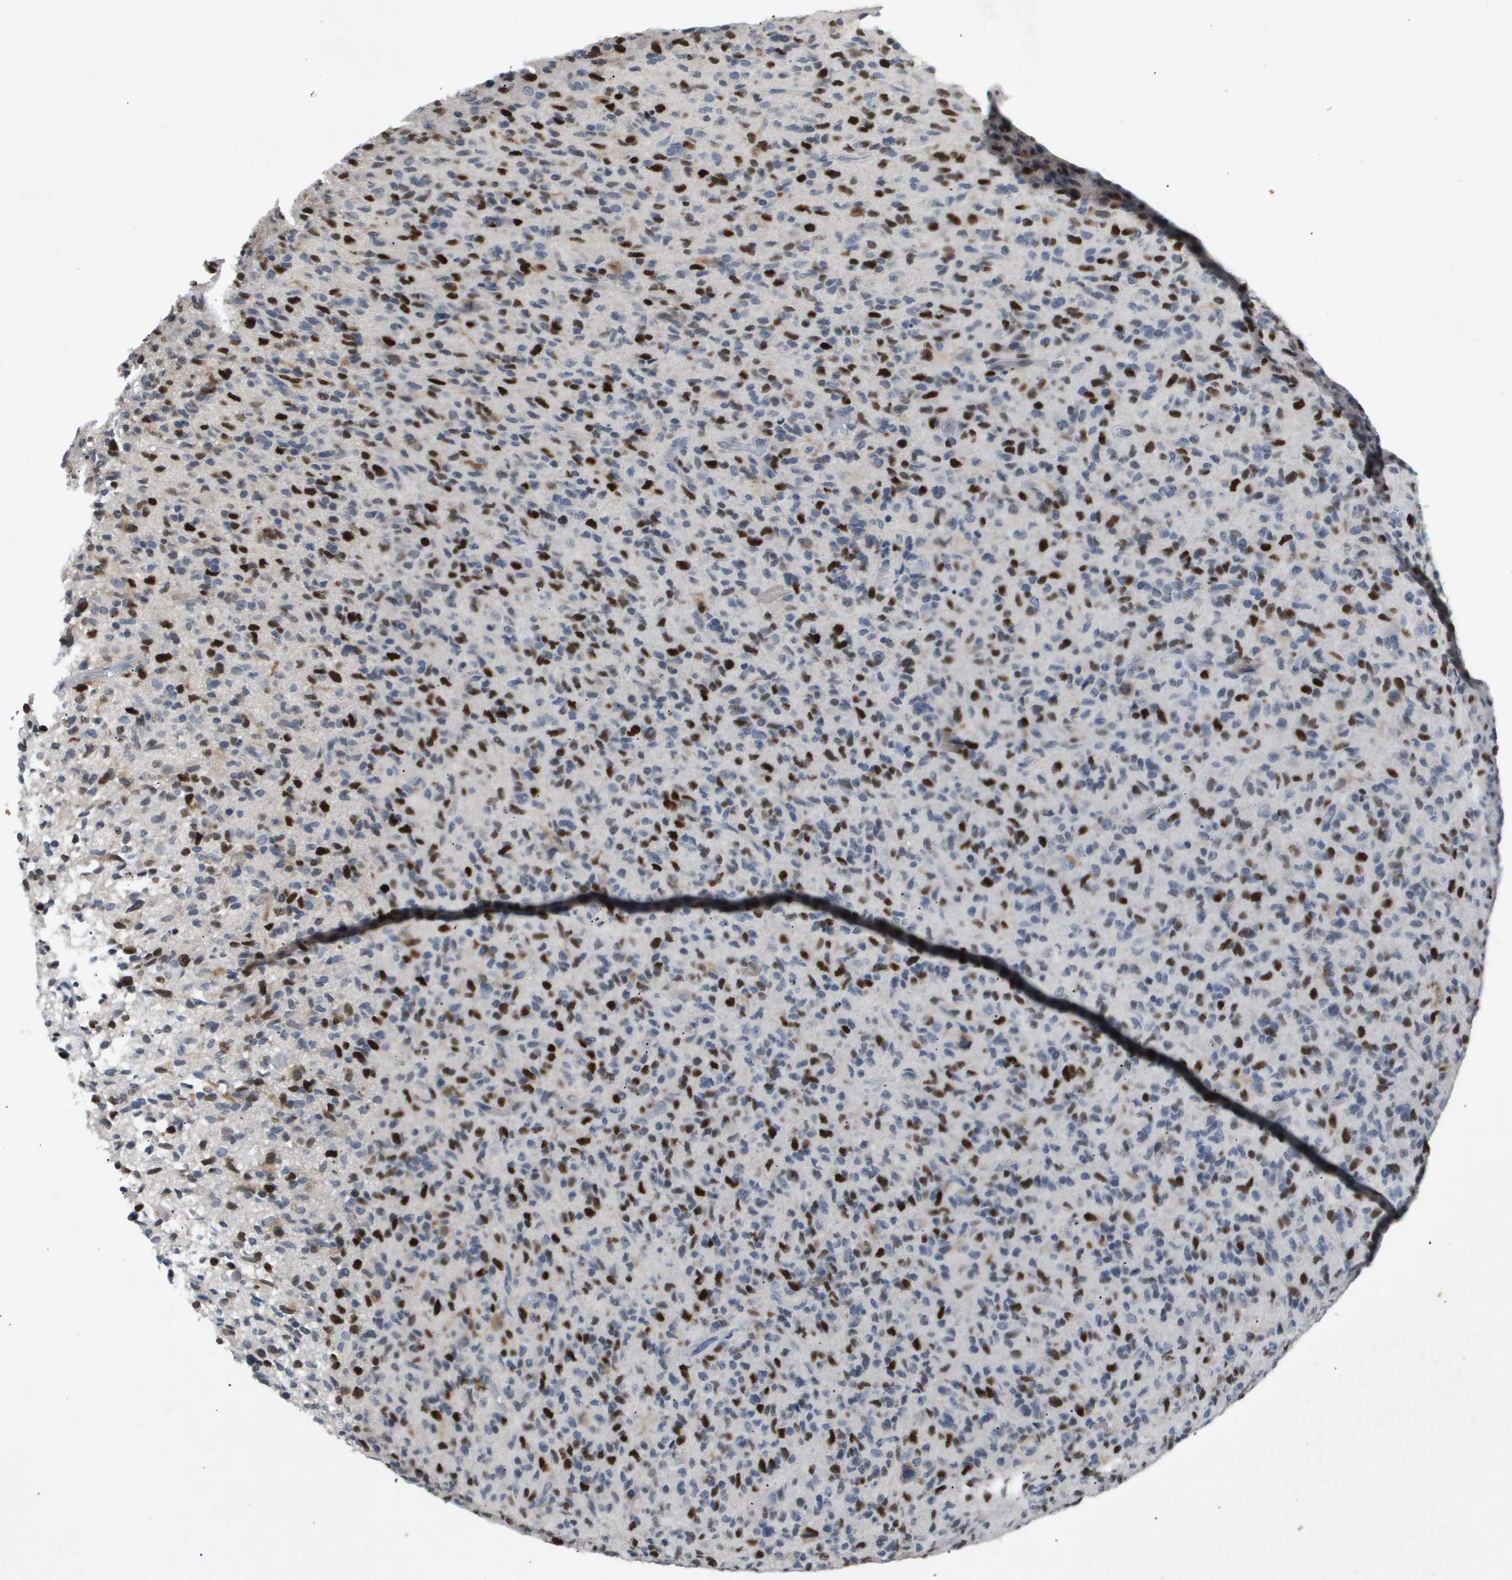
{"staining": {"intensity": "strong", "quantity": "25%-75%", "location": "nuclear"}, "tissue": "glioma", "cell_type": "Tumor cells", "image_type": "cancer", "snomed": [{"axis": "morphology", "description": "Glioma, malignant, High grade"}, {"axis": "topography", "description": "Brain"}], "caption": "Glioma stained with a protein marker reveals strong staining in tumor cells.", "gene": "ANAPC2", "patient": {"sex": "male", "age": 71}}